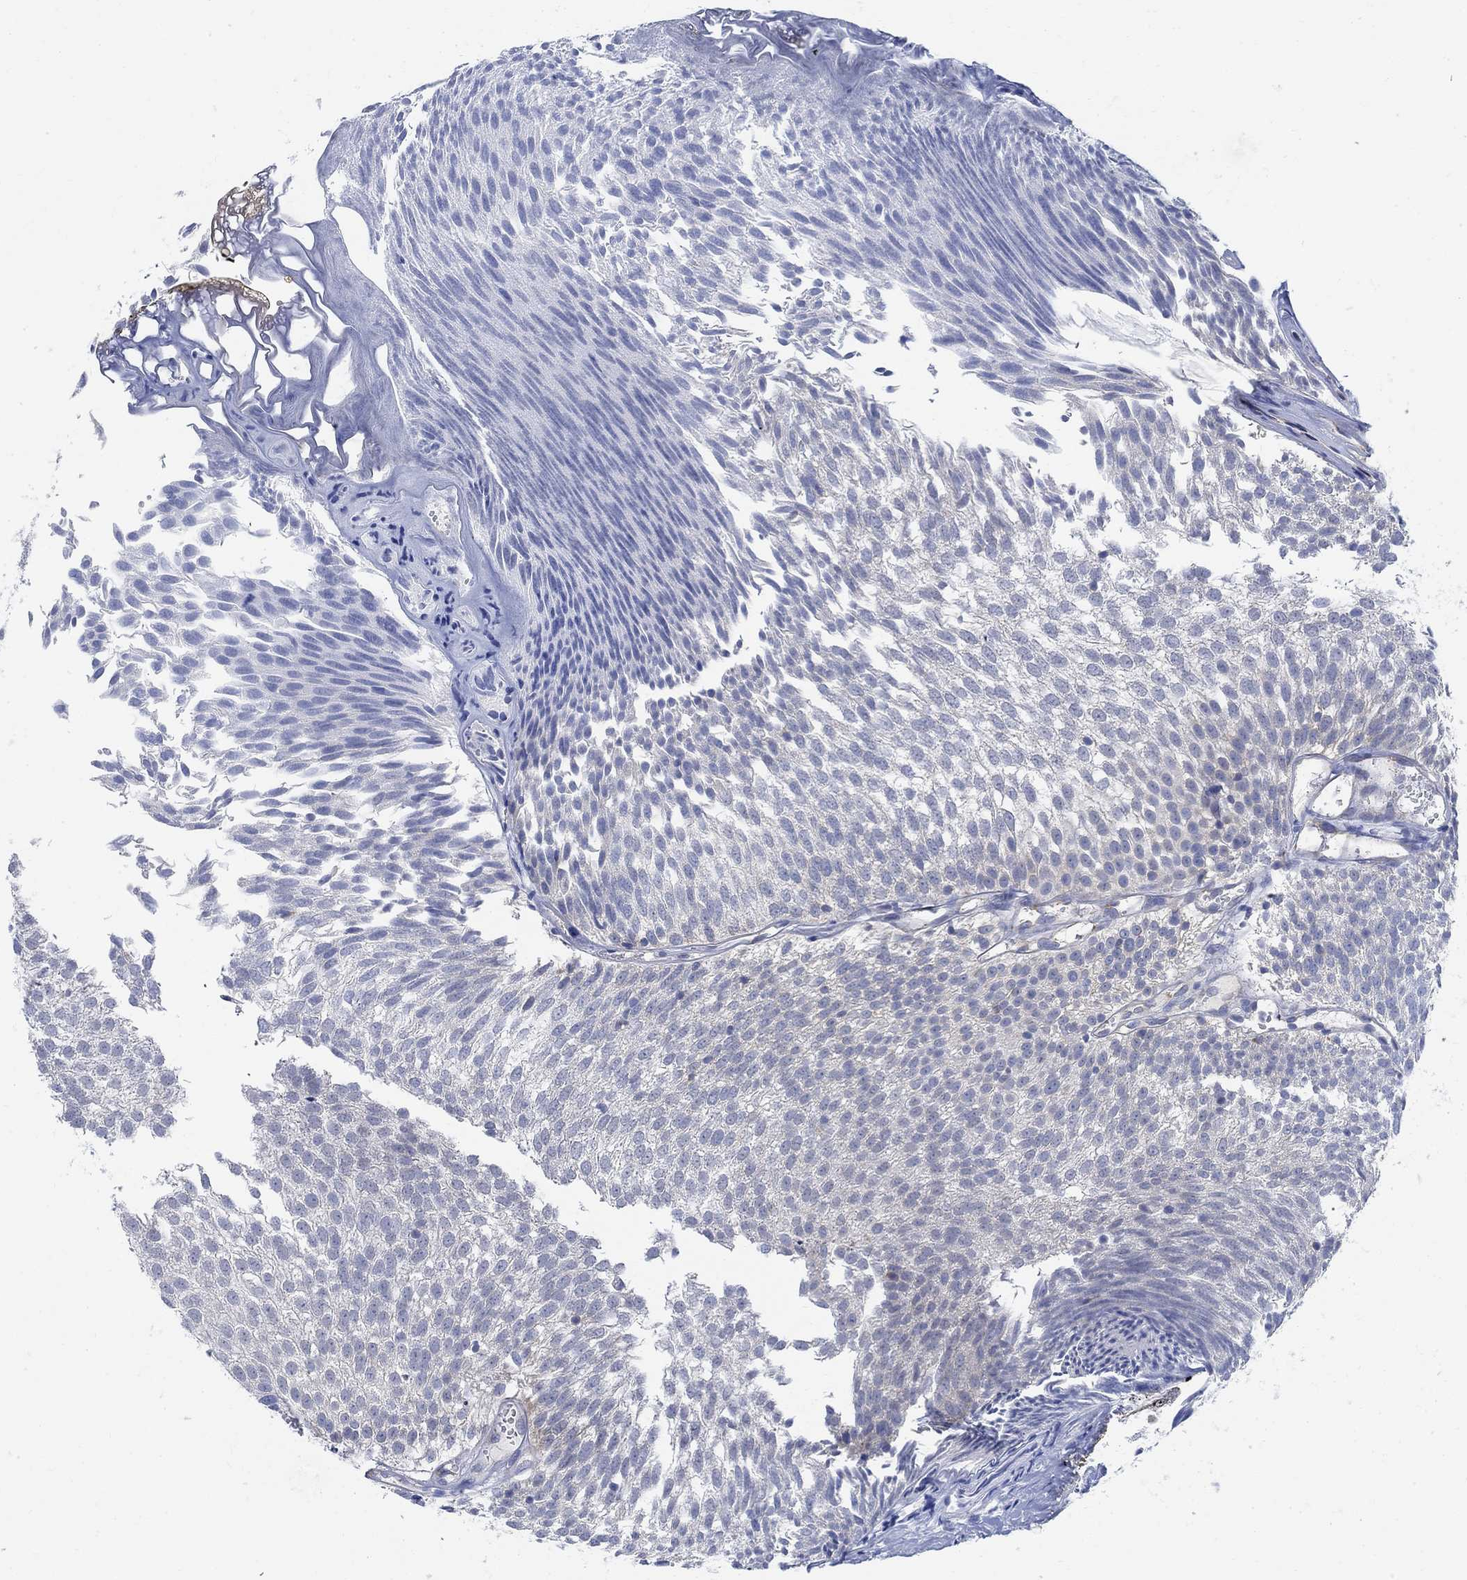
{"staining": {"intensity": "weak", "quantity": "25%-75%", "location": "cytoplasmic/membranous"}, "tissue": "urothelial cancer", "cell_type": "Tumor cells", "image_type": "cancer", "snomed": [{"axis": "morphology", "description": "Urothelial carcinoma, Low grade"}, {"axis": "topography", "description": "Urinary bladder"}], "caption": "Immunohistochemistry (IHC) photomicrograph of human urothelial cancer stained for a protein (brown), which reveals low levels of weak cytoplasmic/membranous positivity in approximately 25%-75% of tumor cells.", "gene": "PHF21B", "patient": {"sex": "male", "age": 52}}